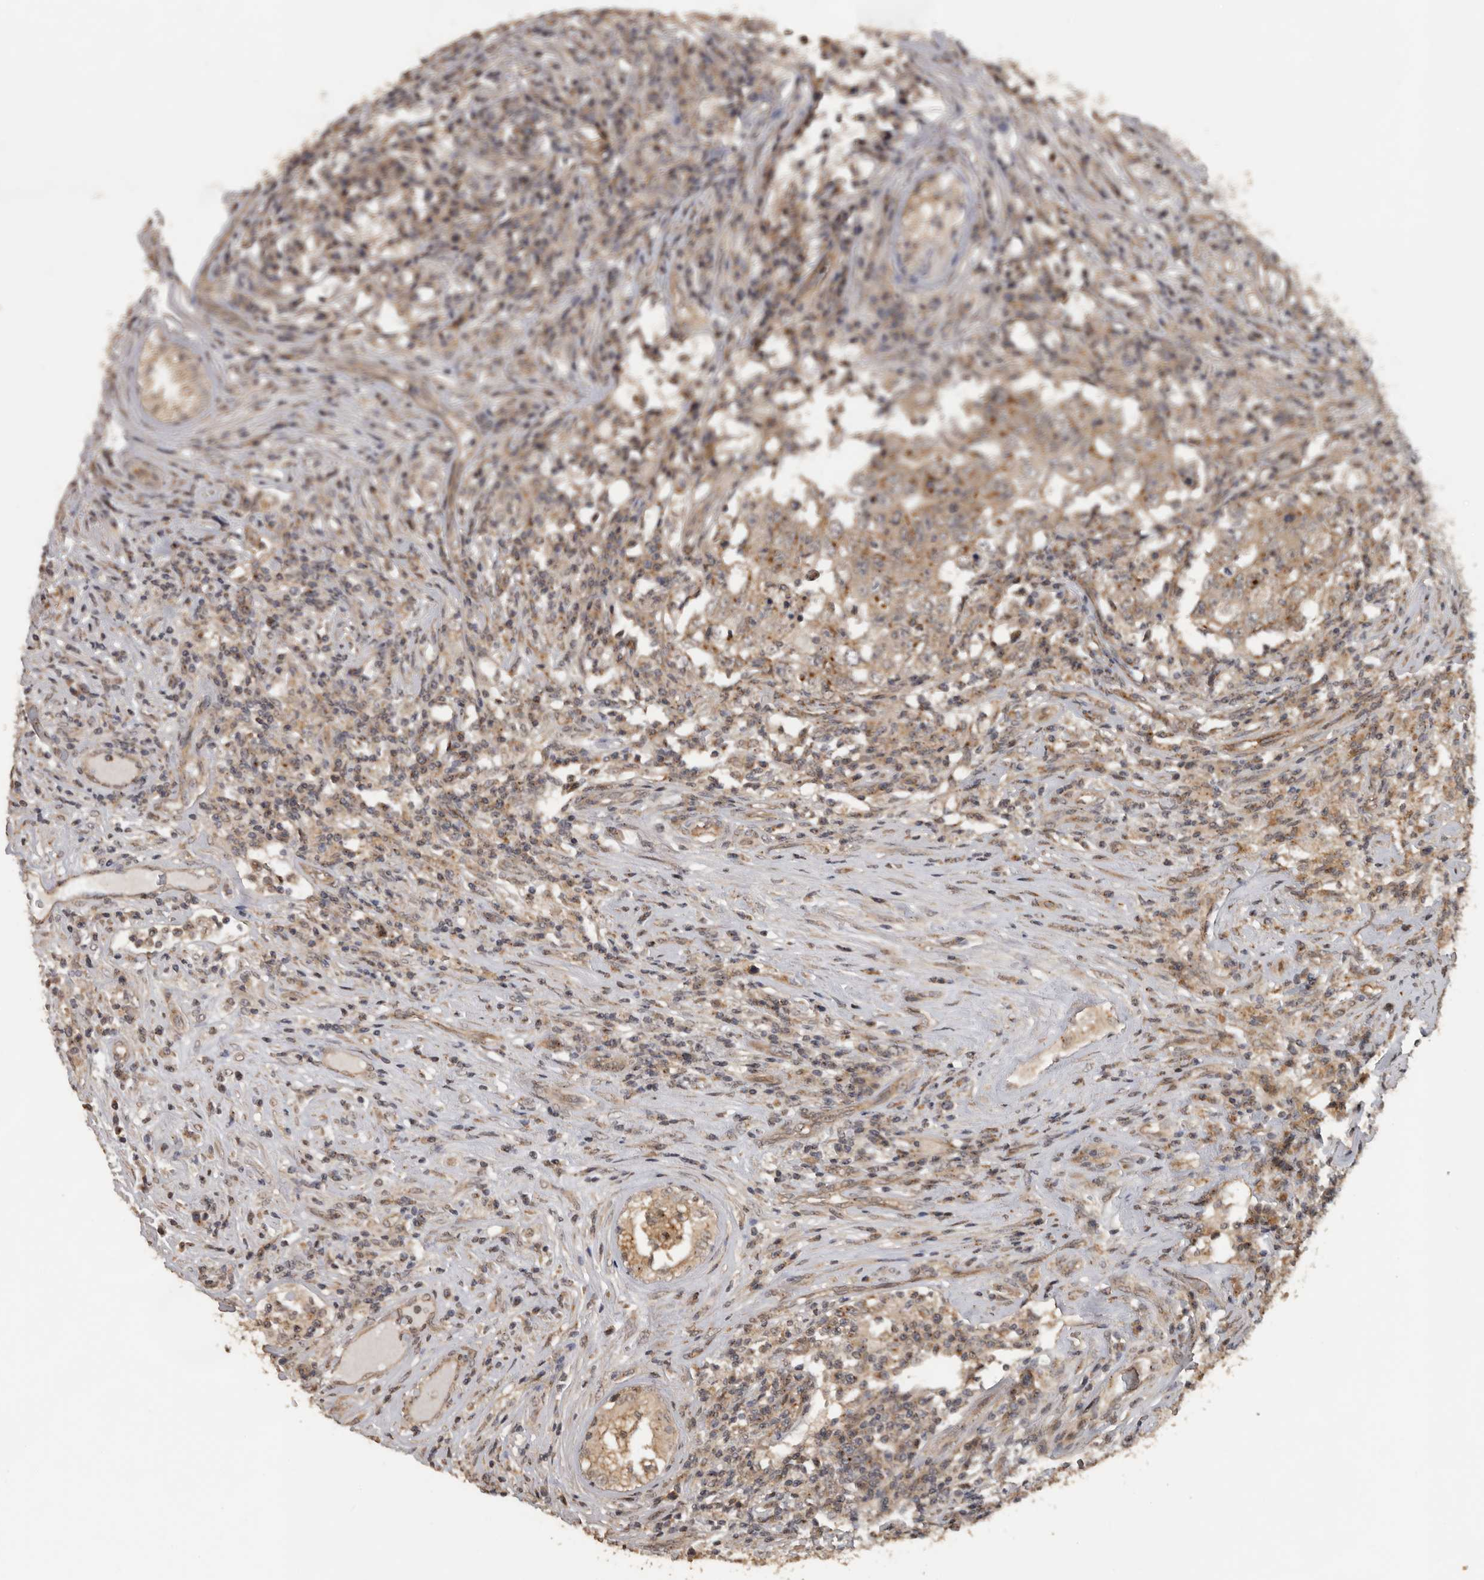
{"staining": {"intensity": "weak", "quantity": ">75%", "location": "cytoplasmic/membranous"}, "tissue": "testis cancer", "cell_type": "Tumor cells", "image_type": "cancer", "snomed": [{"axis": "morphology", "description": "Carcinoma, Embryonal, NOS"}, {"axis": "topography", "description": "Testis"}], "caption": "Testis cancer stained with a protein marker demonstrates weak staining in tumor cells.", "gene": "CEP350", "patient": {"sex": "male", "age": 26}}